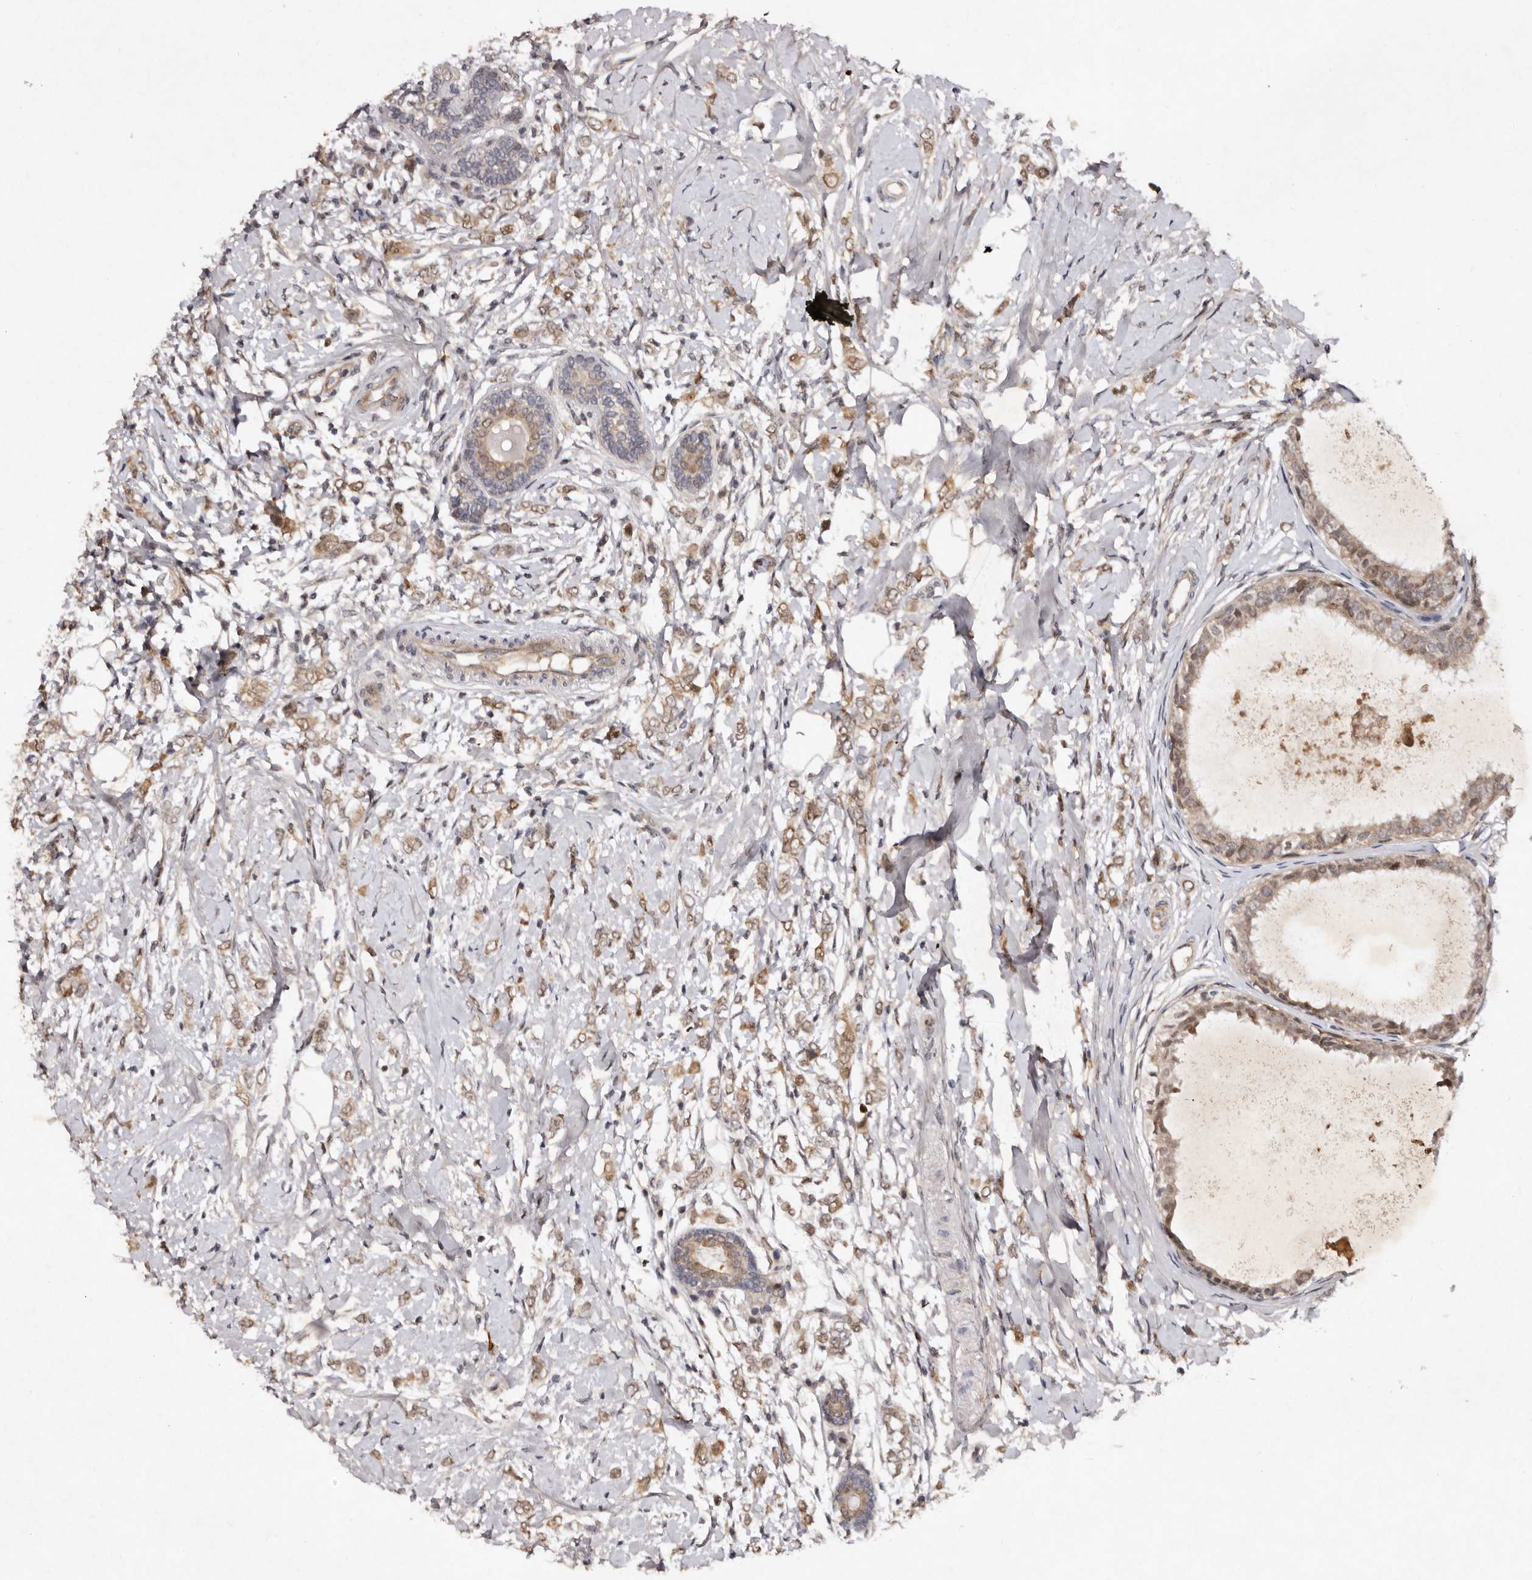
{"staining": {"intensity": "moderate", "quantity": ">75%", "location": "cytoplasmic/membranous,nuclear"}, "tissue": "breast cancer", "cell_type": "Tumor cells", "image_type": "cancer", "snomed": [{"axis": "morphology", "description": "Normal tissue, NOS"}, {"axis": "morphology", "description": "Lobular carcinoma"}, {"axis": "topography", "description": "Breast"}], "caption": "Human breast cancer (lobular carcinoma) stained with a protein marker displays moderate staining in tumor cells.", "gene": "ABL1", "patient": {"sex": "female", "age": 47}}